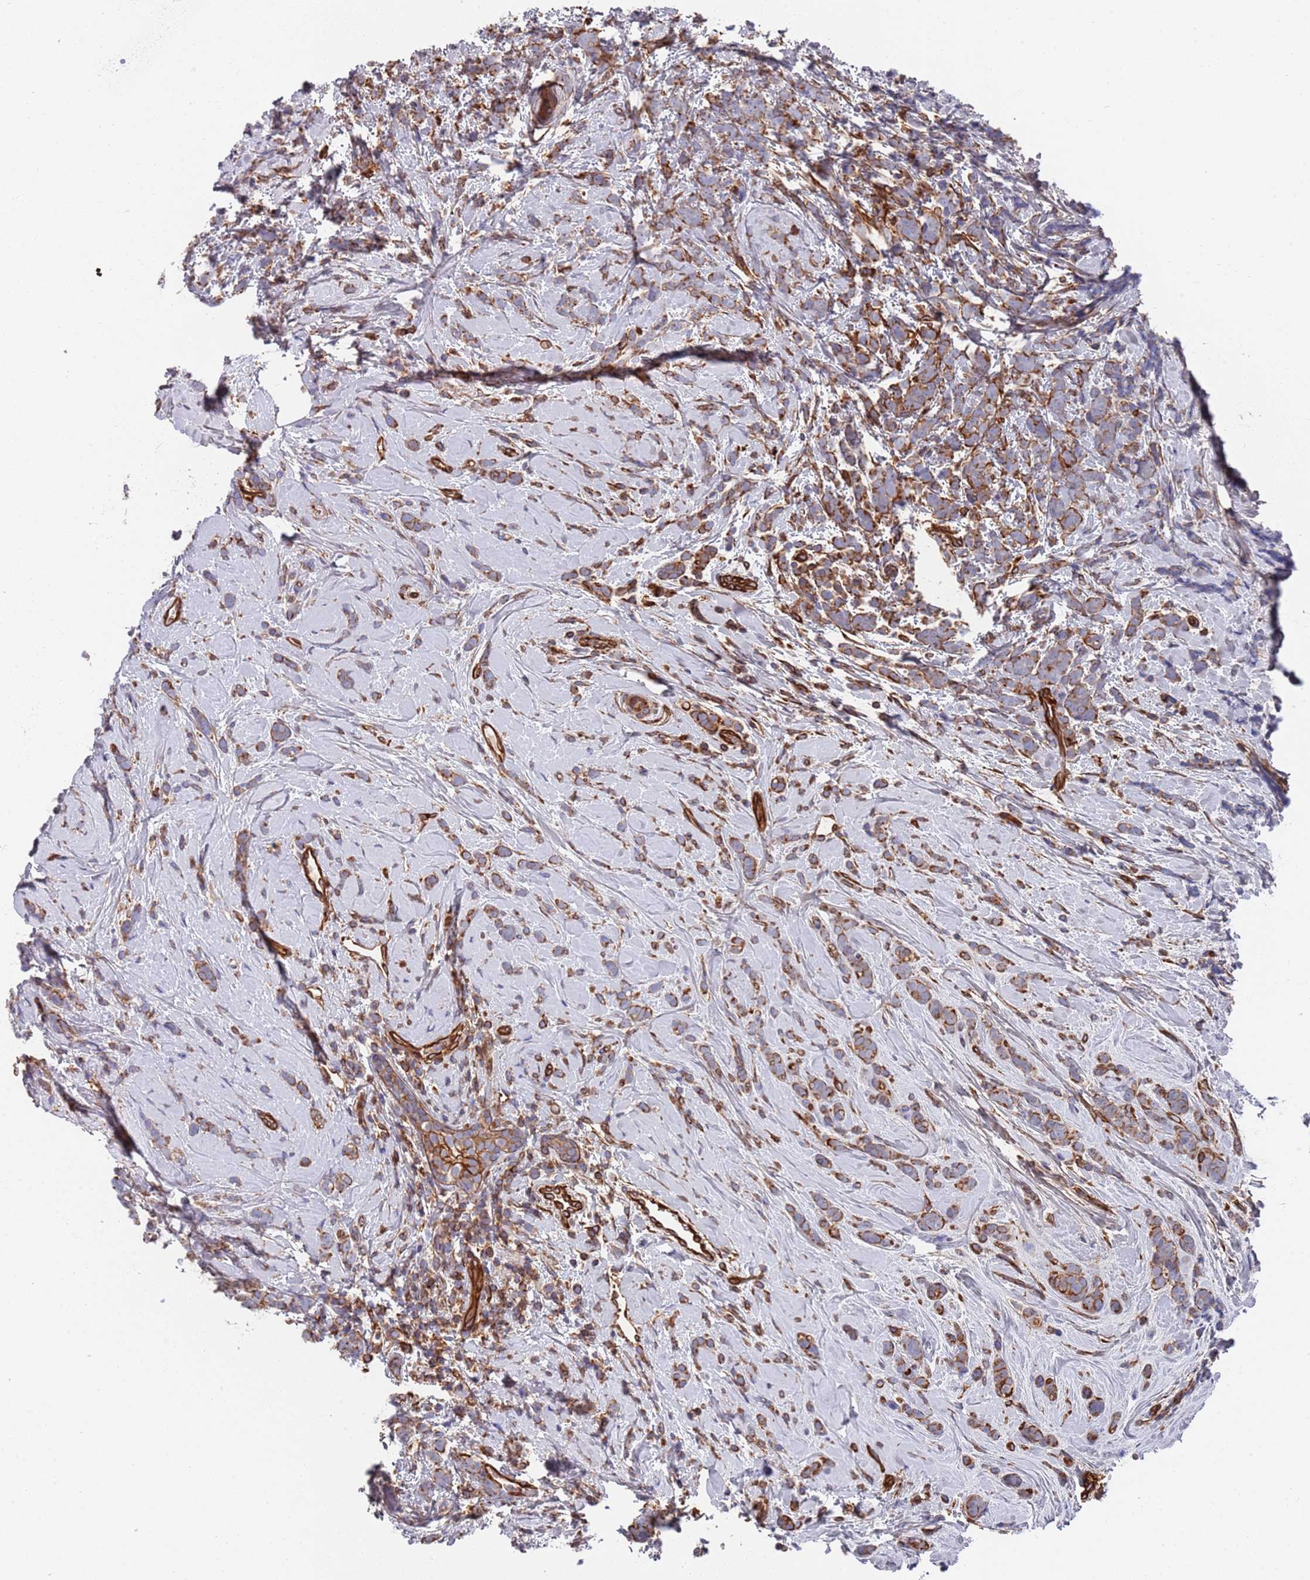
{"staining": {"intensity": "moderate", "quantity": ">75%", "location": "cytoplasmic/membranous"}, "tissue": "breast cancer", "cell_type": "Tumor cells", "image_type": "cancer", "snomed": [{"axis": "morphology", "description": "Lobular carcinoma"}, {"axis": "topography", "description": "Breast"}], "caption": "Protein expression analysis of breast cancer reveals moderate cytoplasmic/membranous expression in about >75% of tumor cells. (Brightfield microscopy of DAB IHC at high magnification).", "gene": "JAKMIP2", "patient": {"sex": "female", "age": 58}}